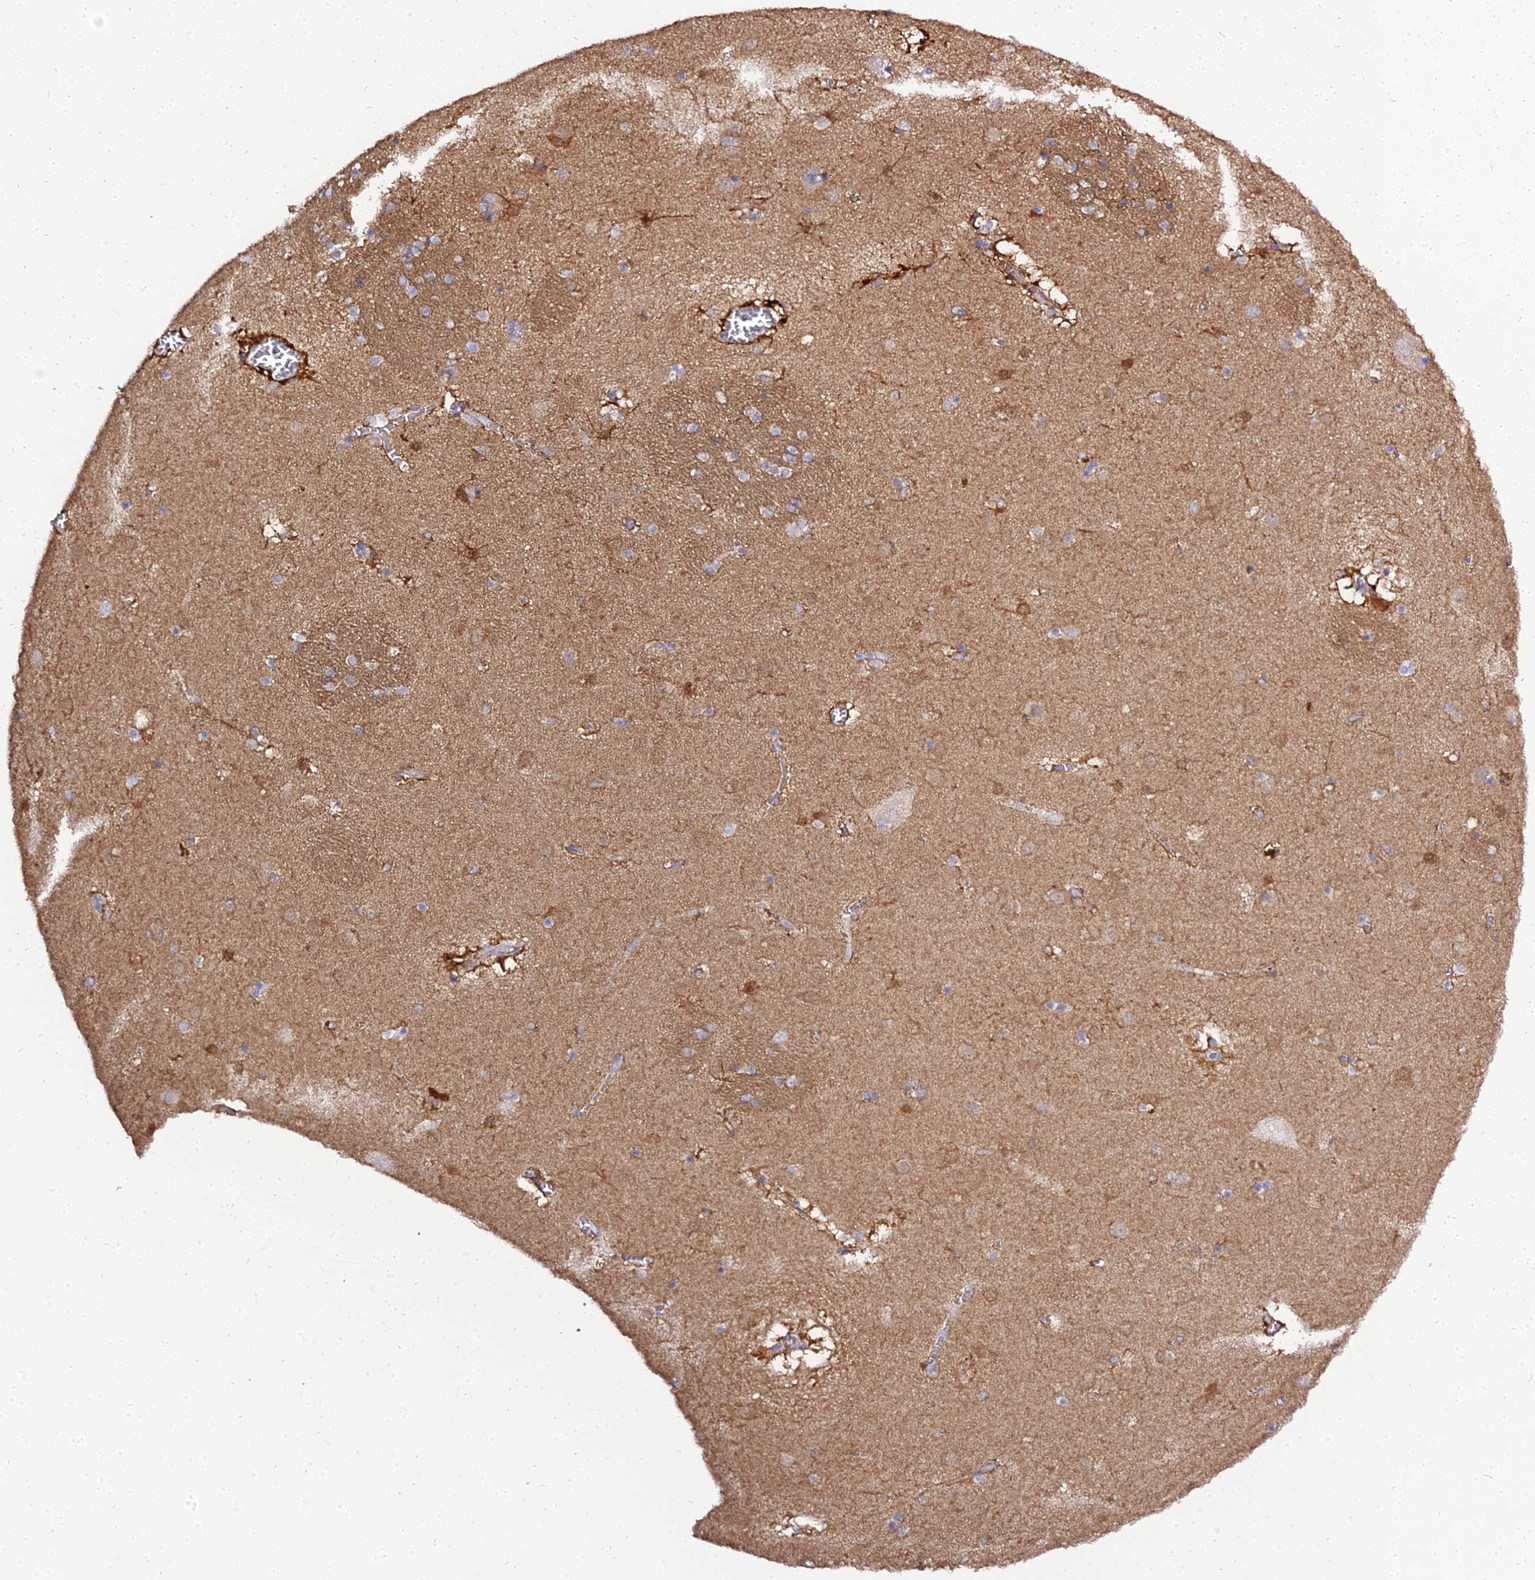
{"staining": {"intensity": "moderate", "quantity": "<25%", "location": "cytoplasmic/membranous"}, "tissue": "caudate", "cell_type": "Glial cells", "image_type": "normal", "snomed": [{"axis": "morphology", "description": "Normal tissue, NOS"}, {"axis": "topography", "description": "Lateral ventricle wall"}], "caption": "Immunohistochemical staining of benign human caudate demonstrates low levels of moderate cytoplasmic/membranous expression in about <25% of glial cells.", "gene": "C2orf69", "patient": {"sex": "male", "age": 70}}